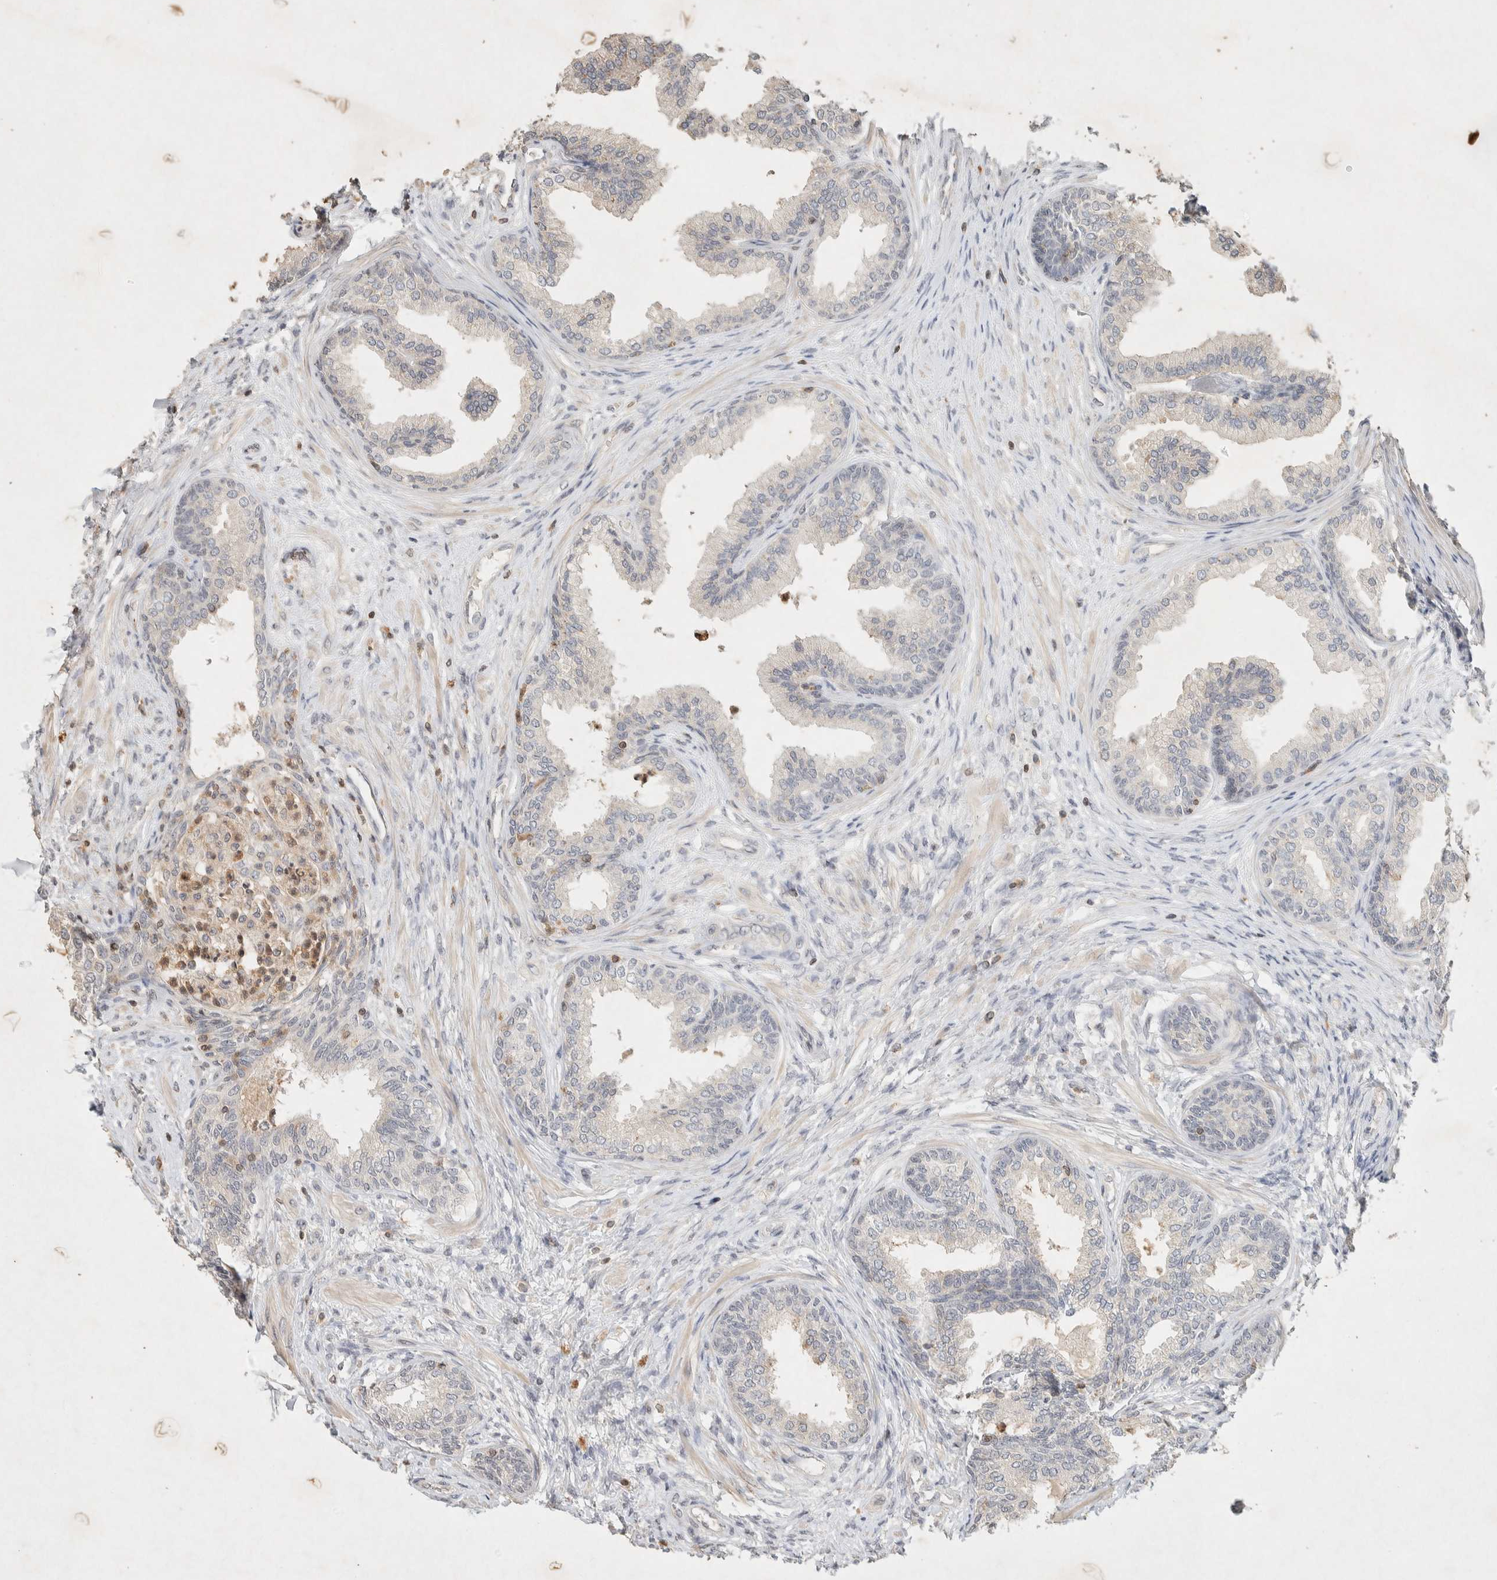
{"staining": {"intensity": "weak", "quantity": "25%-75%", "location": "cytoplasmic/membranous"}, "tissue": "prostate", "cell_type": "Glandular cells", "image_type": "normal", "snomed": [{"axis": "morphology", "description": "Normal tissue, NOS"}, {"axis": "topography", "description": "Prostate"}], "caption": "This image demonstrates immunohistochemistry staining of benign prostate, with low weak cytoplasmic/membranous expression in approximately 25%-75% of glandular cells.", "gene": "RAC2", "patient": {"sex": "male", "age": 76}}